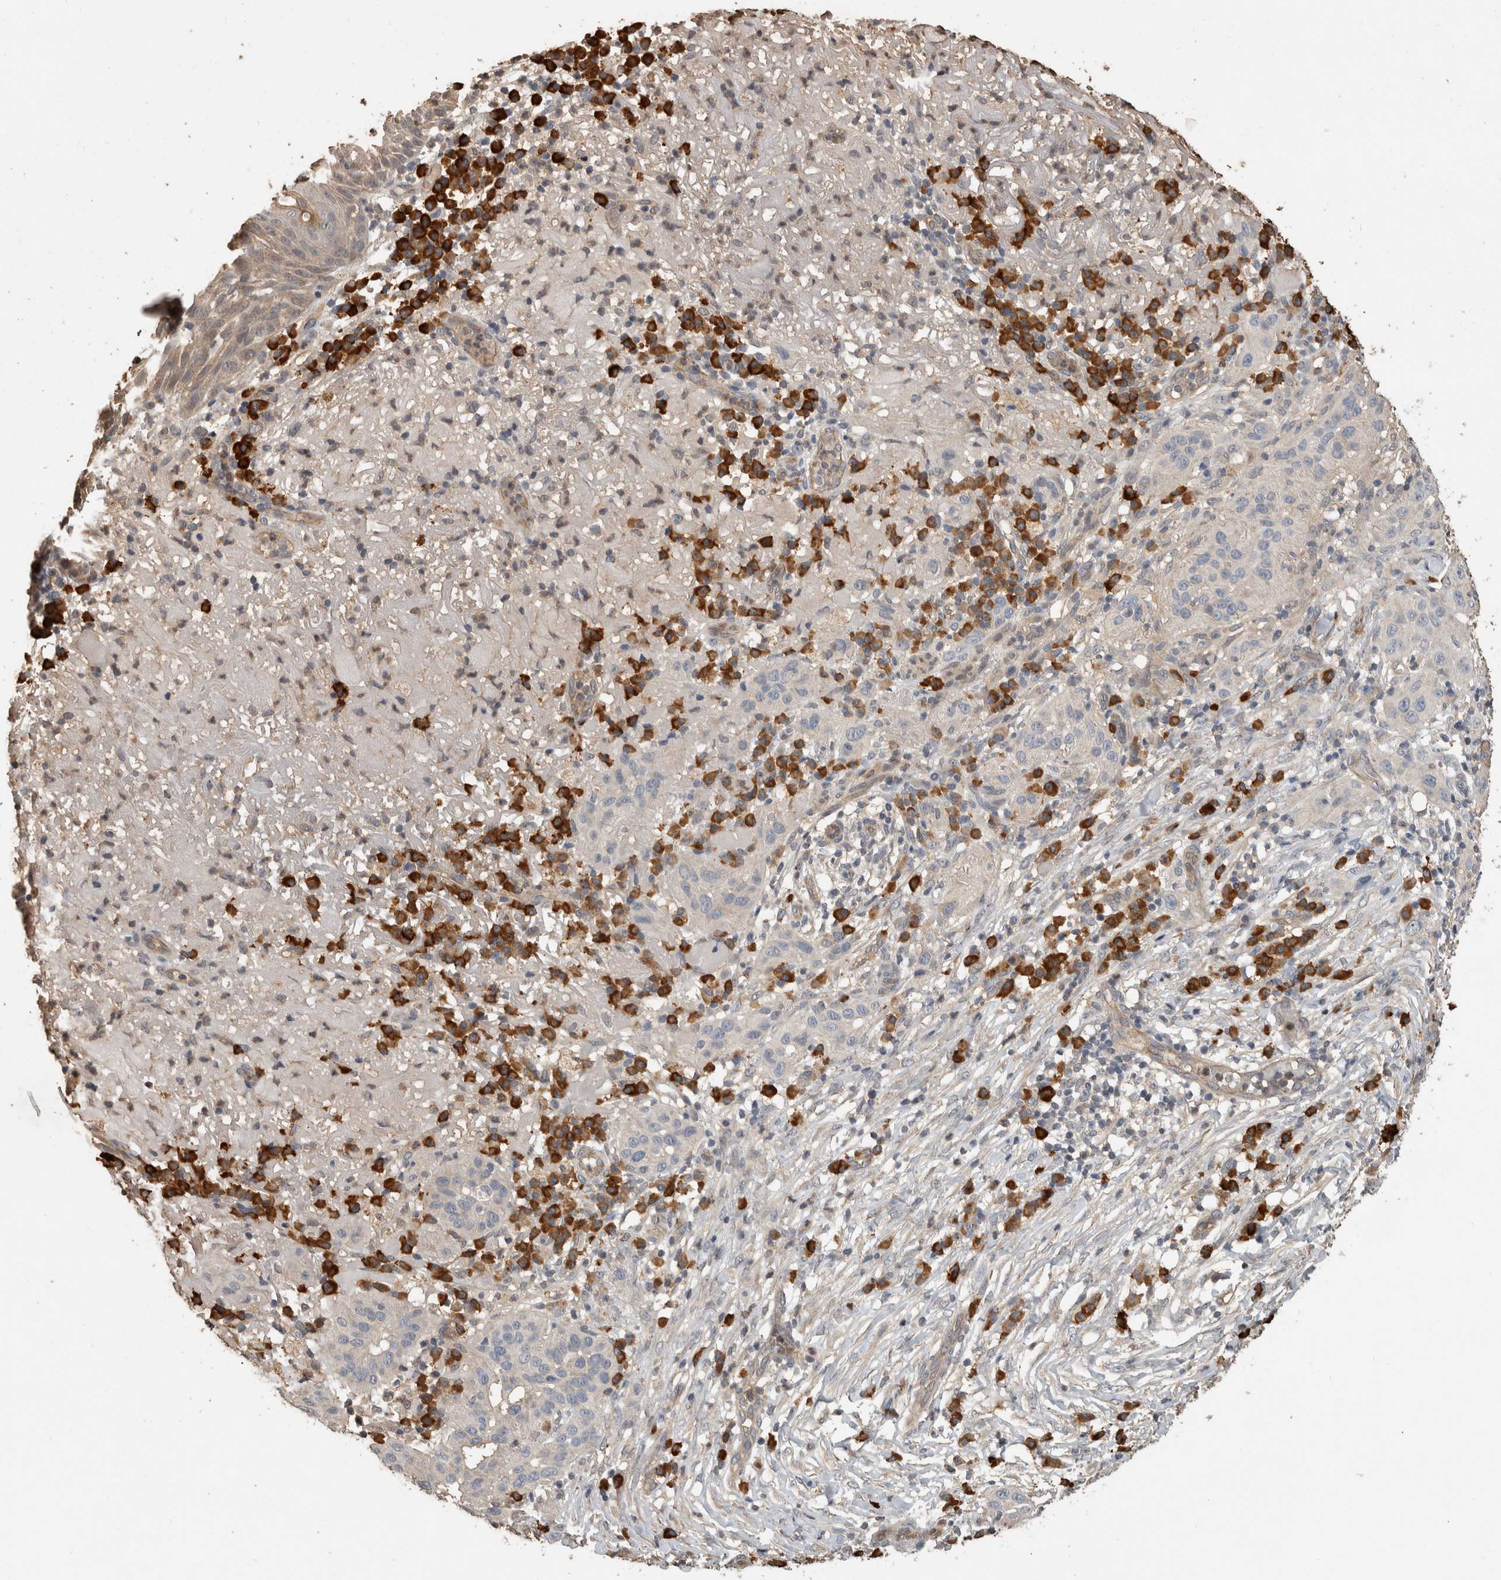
{"staining": {"intensity": "negative", "quantity": "none", "location": "none"}, "tissue": "skin cancer", "cell_type": "Tumor cells", "image_type": "cancer", "snomed": [{"axis": "morphology", "description": "Normal tissue, NOS"}, {"axis": "morphology", "description": "Squamous cell carcinoma, NOS"}, {"axis": "topography", "description": "Skin"}], "caption": "Immunohistochemistry of skin cancer (squamous cell carcinoma) displays no expression in tumor cells.", "gene": "RHPN1", "patient": {"sex": "female", "age": 96}}